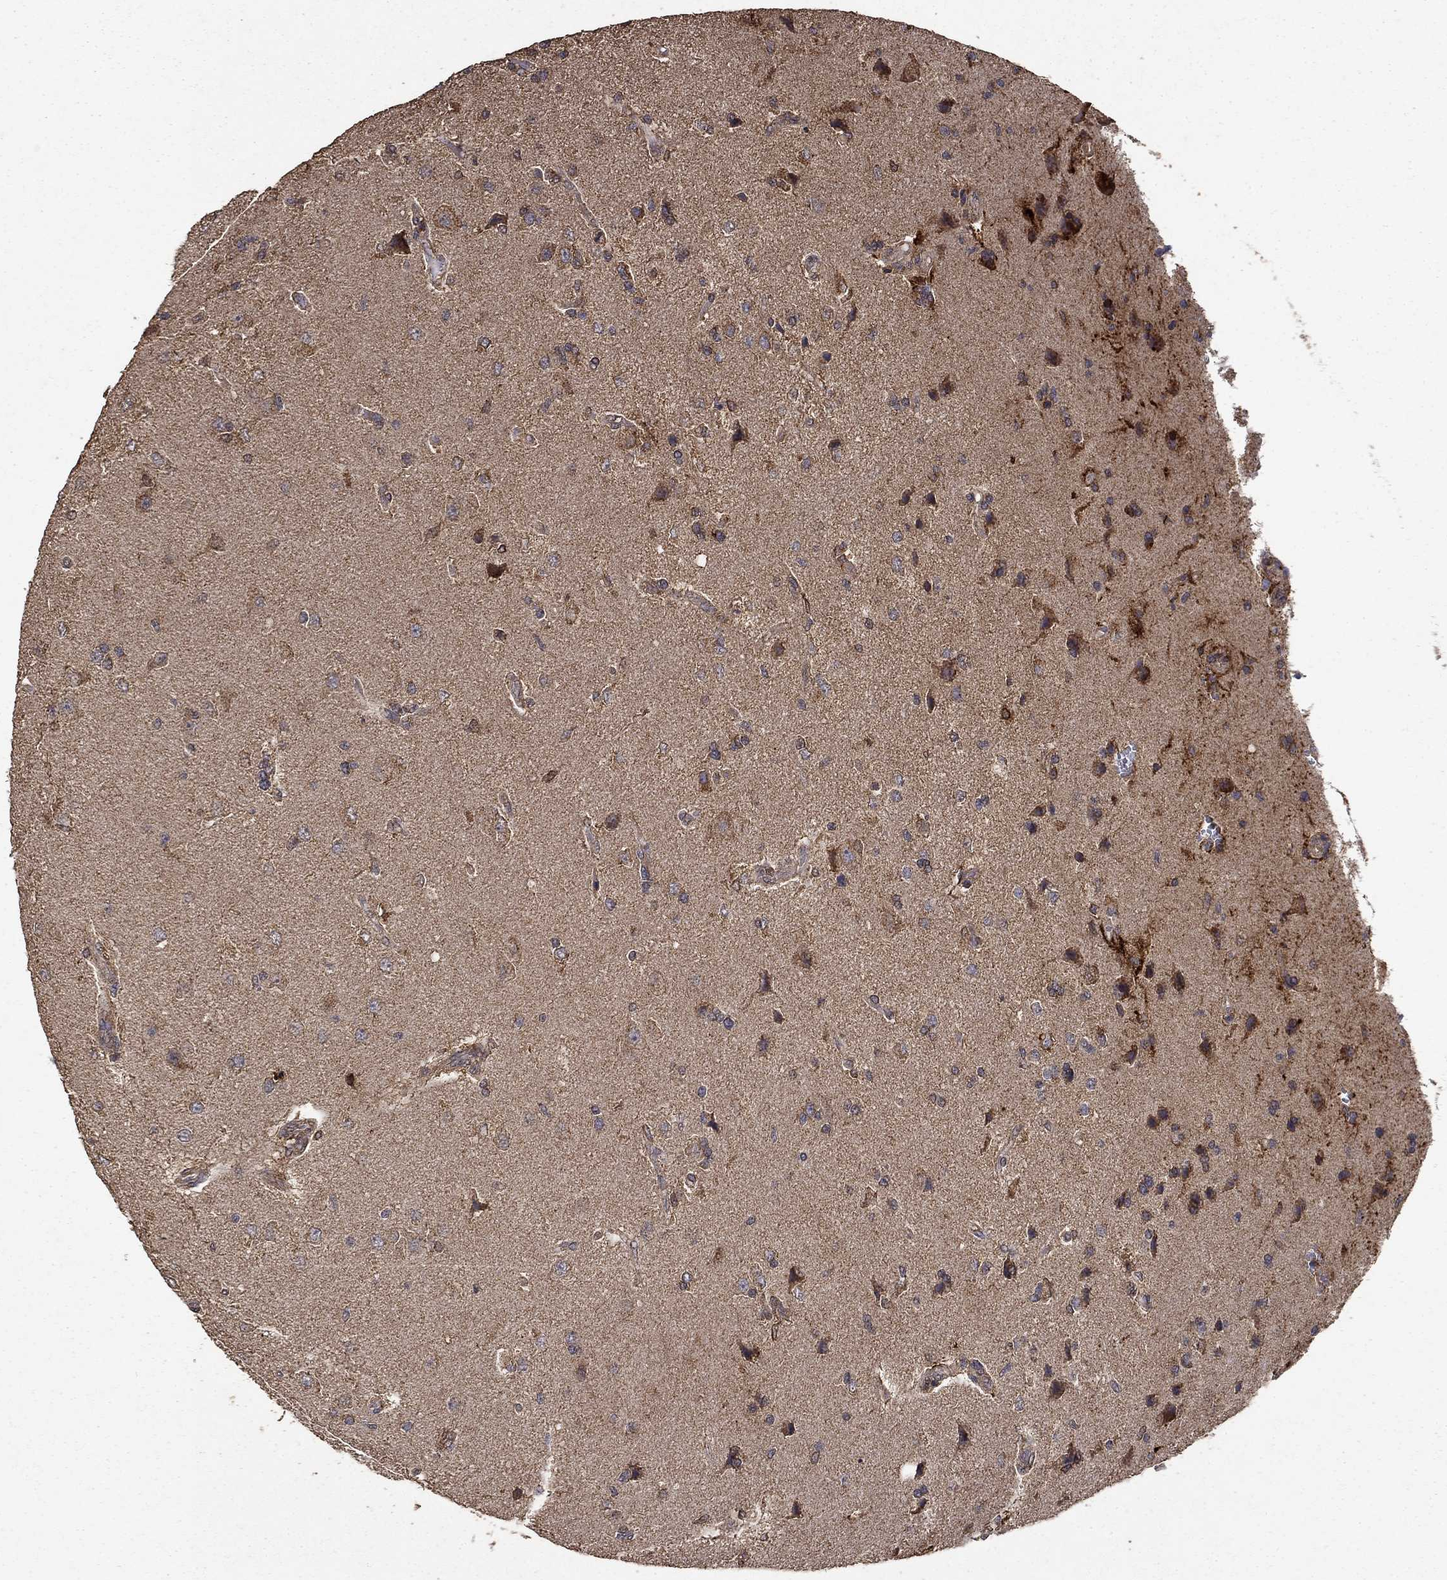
{"staining": {"intensity": "moderate", "quantity": "25%-75%", "location": "cytoplasmic/membranous"}, "tissue": "glioma", "cell_type": "Tumor cells", "image_type": "cancer", "snomed": [{"axis": "morphology", "description": "Glioma, malignant, High grade"}, {"axis": "topography", "description": "Brain"}], "caption": "Immunohistochemical staining of human malignant glioma (high-grade) exhibits moderate cytoplasmic/membranous protein staining in about 25%-75% of tumor cells.", "gene": "IFRD1", "patient": {"sex": "male", "age": 56}}